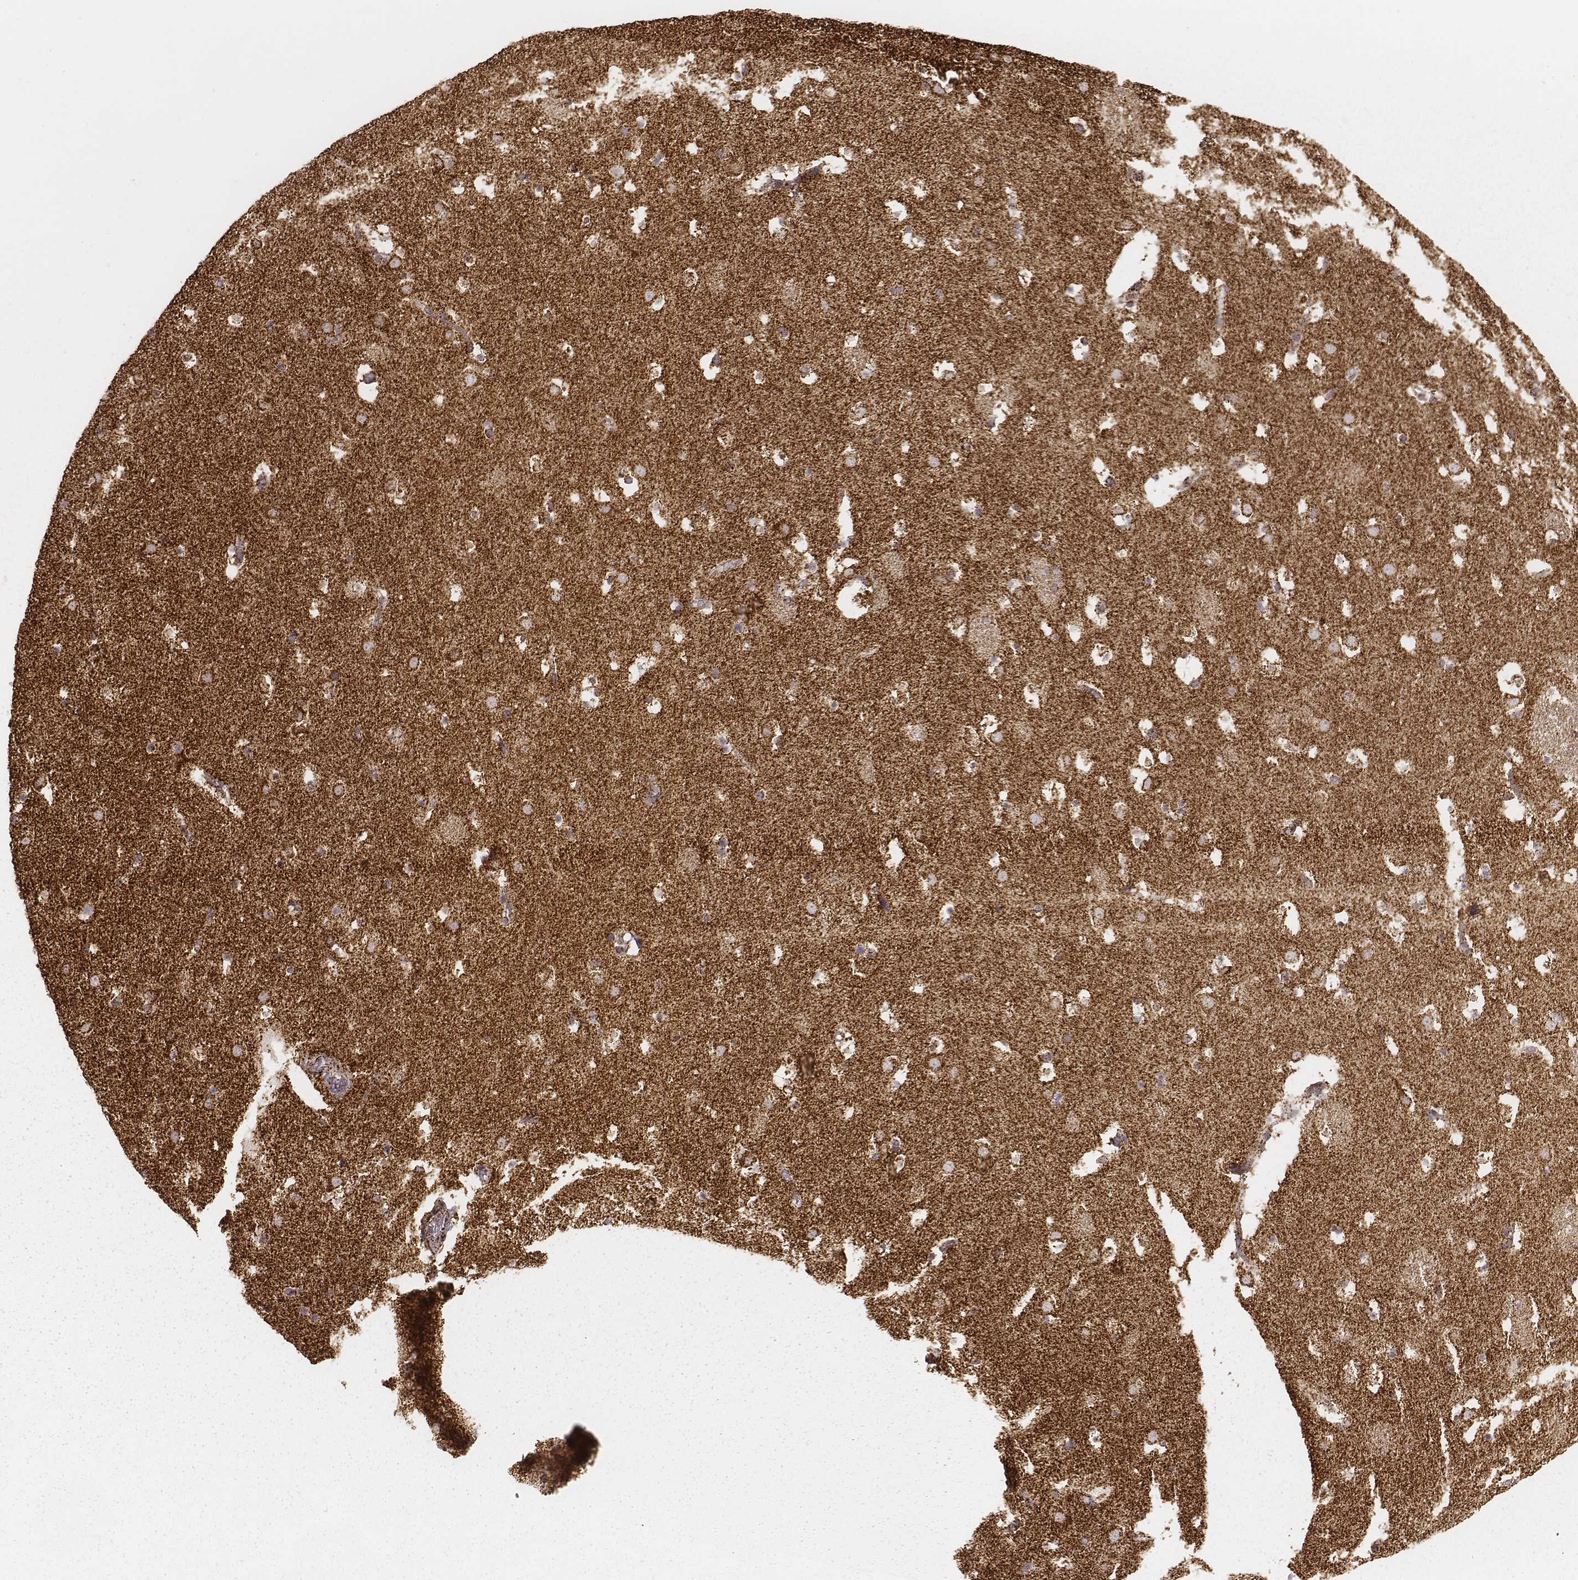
{"staining": {"intensity": "strong", "quantity": ">75%", "location": "cytoplasmic/membranous"}, "tissue": "caudate", "cell_type": "Glial cells", "image_type": "normal", "snomed": [{"axis": "morphology", "description": "Normal tissue, NOS"}, {"axis": "topography", "description": "Lateral ventricle wall"}], "caption": "Strong cytoplasmic/membranous positivity is appreciated in about >75% of glial cells in normal caudate. Immunohistochemistry (ihc) stains the protein in brown and the nuclei are stained blue.", "gene": "CS", "patient": {"sex": "female", "age": 42}}